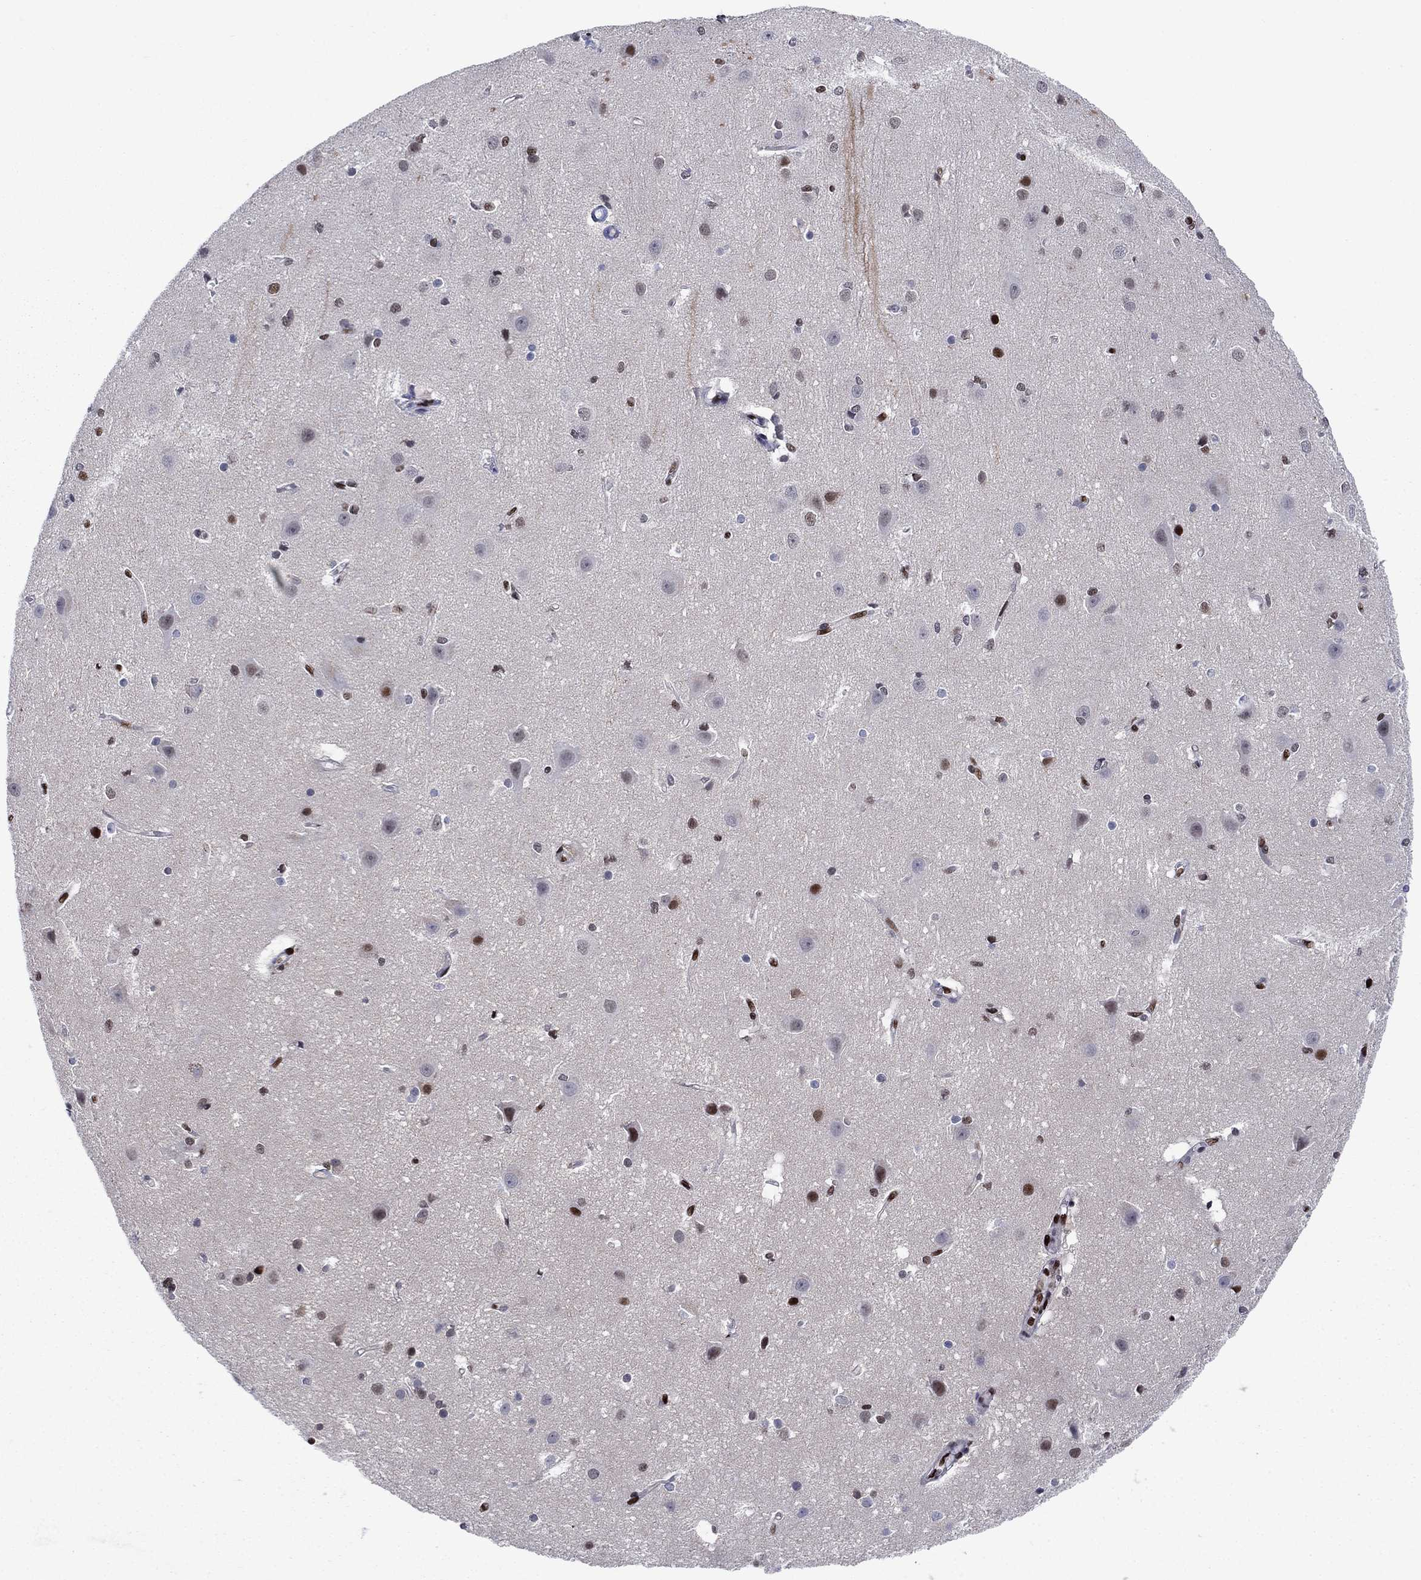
{"staining": {"intensity": "strong", "quantity": "25%-75%", "location": "nuclear"}, "tissue": "cerebral cortex", "cell_type": "Endothelial cells", "image_type": "normal", "snomed": [{"axis": "morphology", "description": "Normal tissue, NOS"}, {"axis": "topography", "description": "Cerebral cortex"}], "caption": "Protein expression by IHC exhibits strong nuclear staining in about 25%-75% of endothelial cells in normal cerebral cortex. (Brightfield microscopy of DAB IHC at high magnification).", "gene": "RPRD1B", "patient": {"sex": "male", "age": 37}}